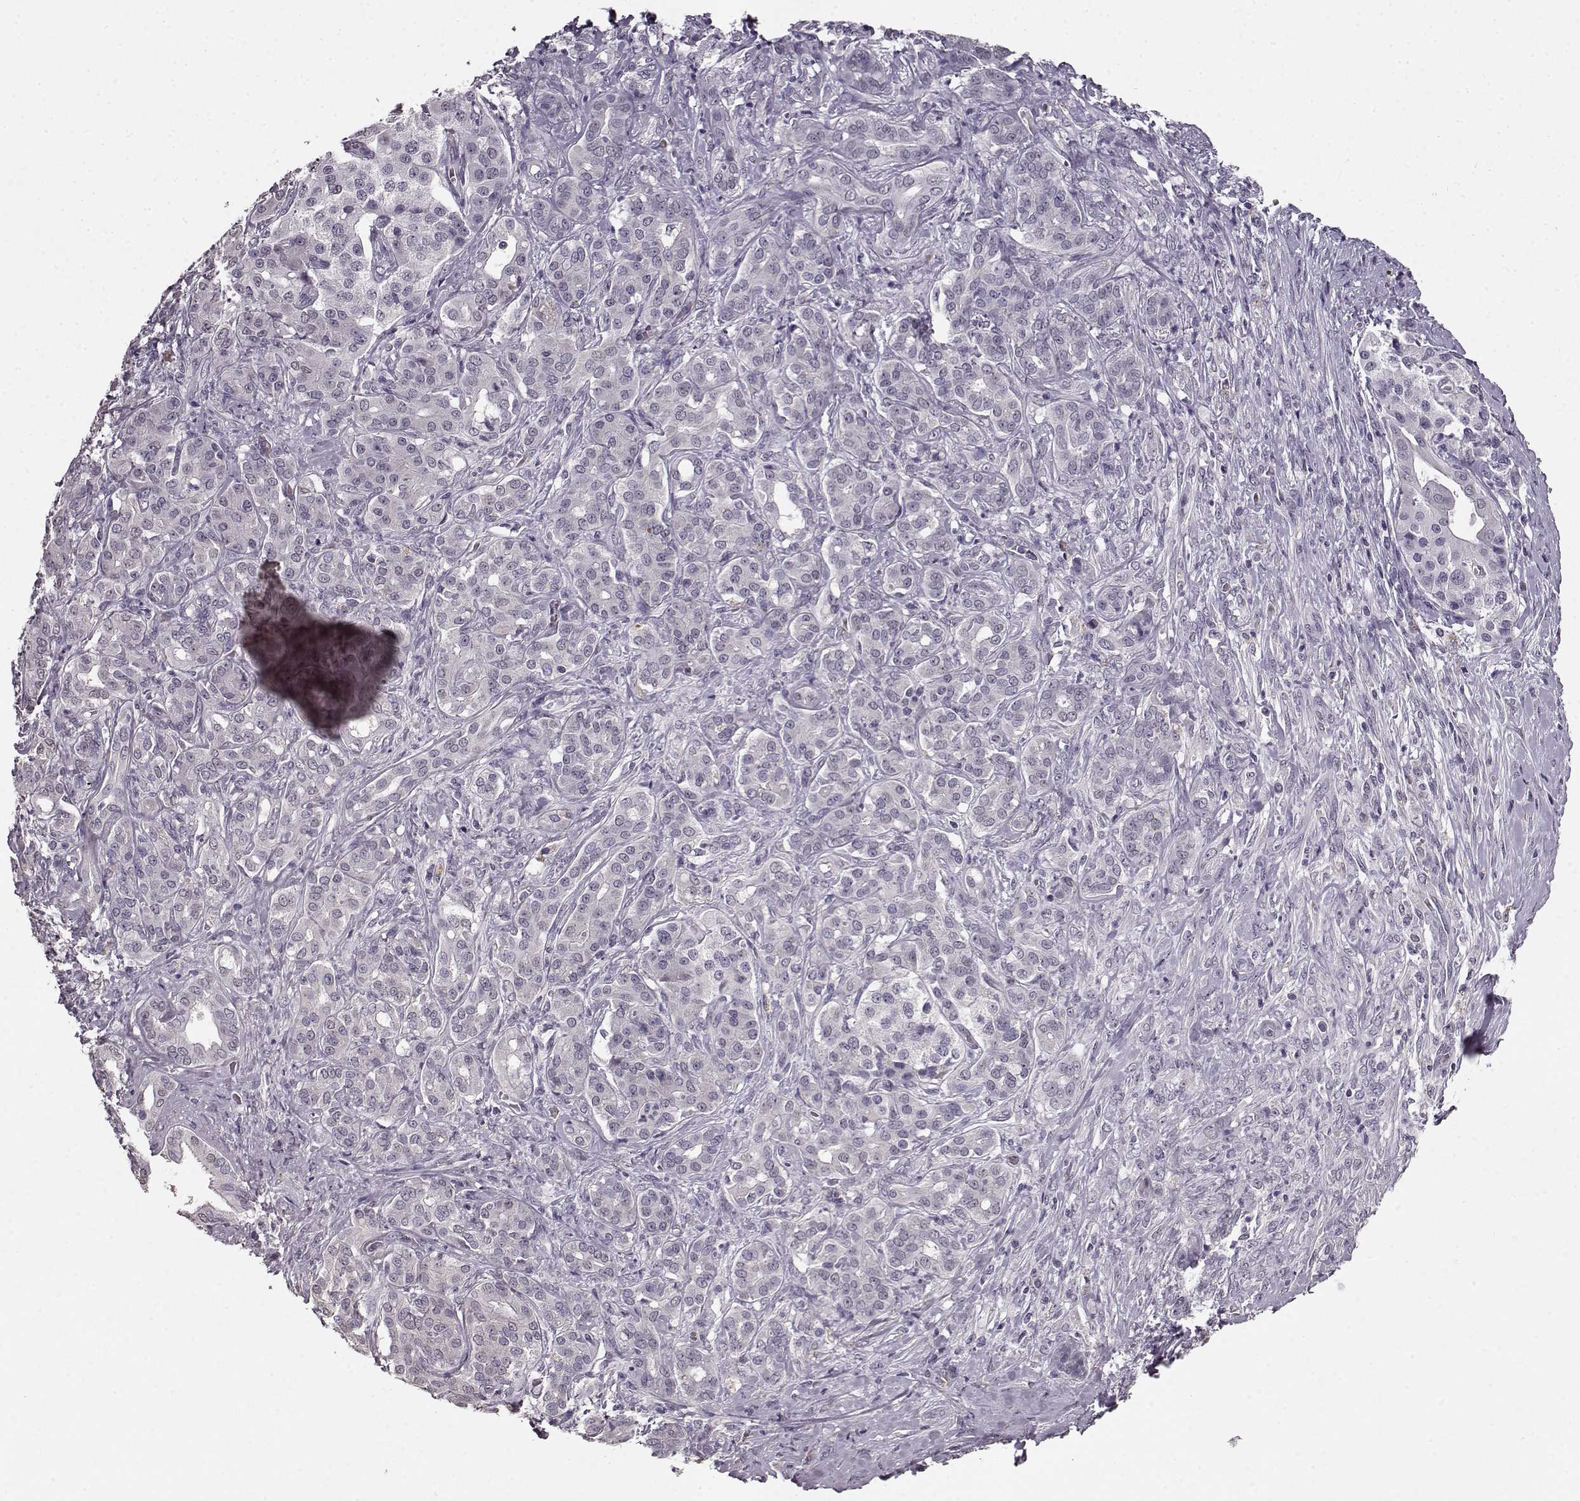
{"staining": {"intensity": "negative", "quantity": "none", "location": "none"}, "tissue": "pancreatic cancer", "cell_type": "Tumor cells", "image_type": "cancer", "snomed": [{"axis": "morphology", "description": "Normal tissue, NOS"}, {"axis": "morphology", "description": "Inflammation, NOS"}, {"axis": "morphology", "description": "Adenocarcinoma, NOS"}, {"axis": "topography", "description": "Pancreas"}], "caption": "IHC of human pancreatic adenocarcinoma demonstrates no staining in tumor cells.", "gene": "RP1L1", "patient": {"sex": "male", "age": 57}}